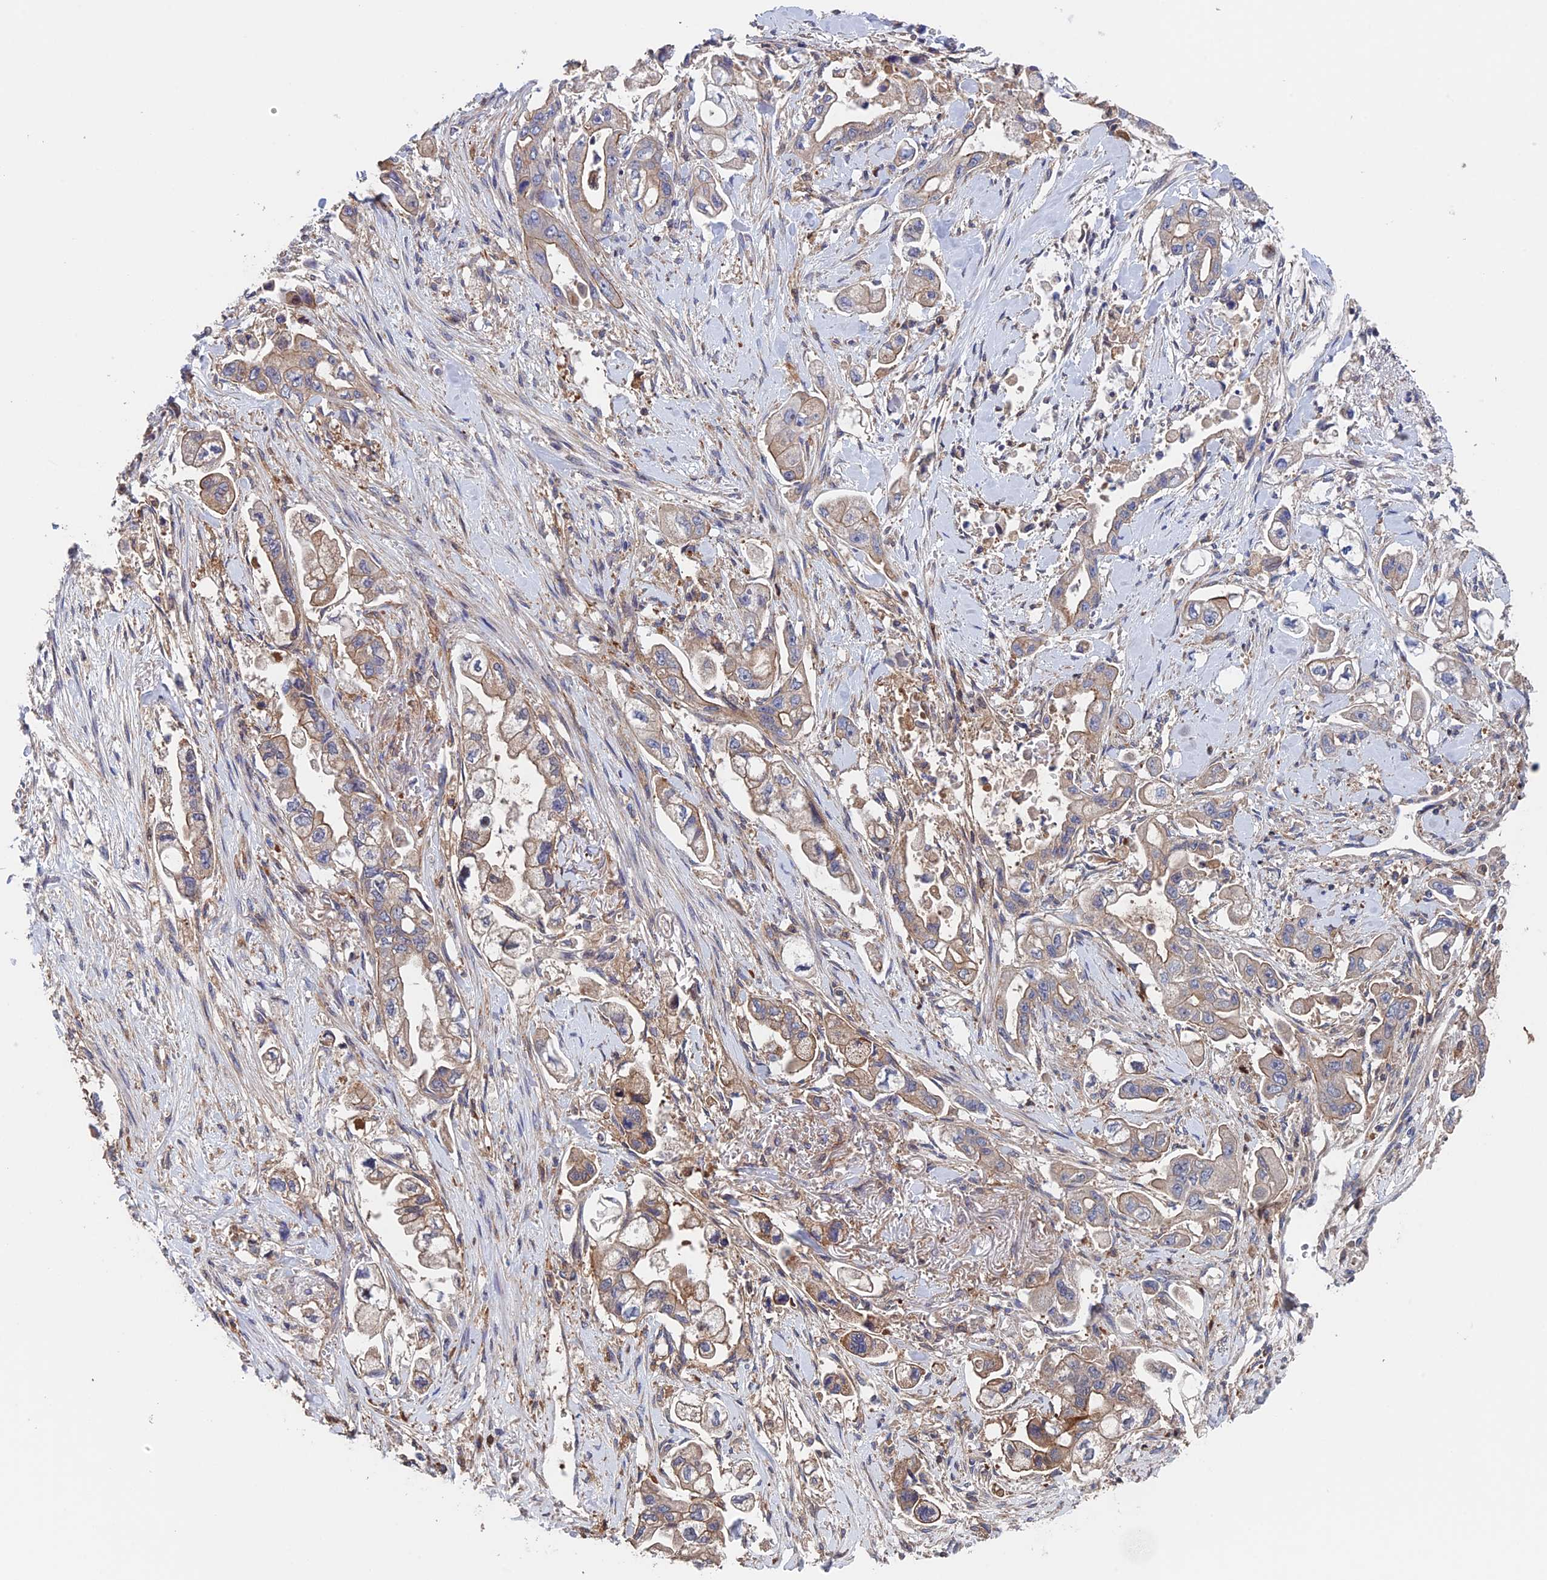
{"staining": {"intensity": "weak", "quantity": ">75%", "location": "cytoplasmic/membranous"}, "tissue": "stomach cancer", "cell_type": "Tumor cells", "image_type": "cancer", "snomed": [{"axis": "morphology", "description": "Adenocarcinoma, NOS"}, {"axis": "topography", "description": "Stomach"}], "caption": "IHC of human adenocarcinoma (stomach) displays low levels of weak cytoplasmic/membranous staining in about >75% of tumor cells. (brown staining indicates protein expression, while blue staining denotes nuclei).", "gene": "NUDT16L1", "patient": {"sex": "male", "age": 62}}